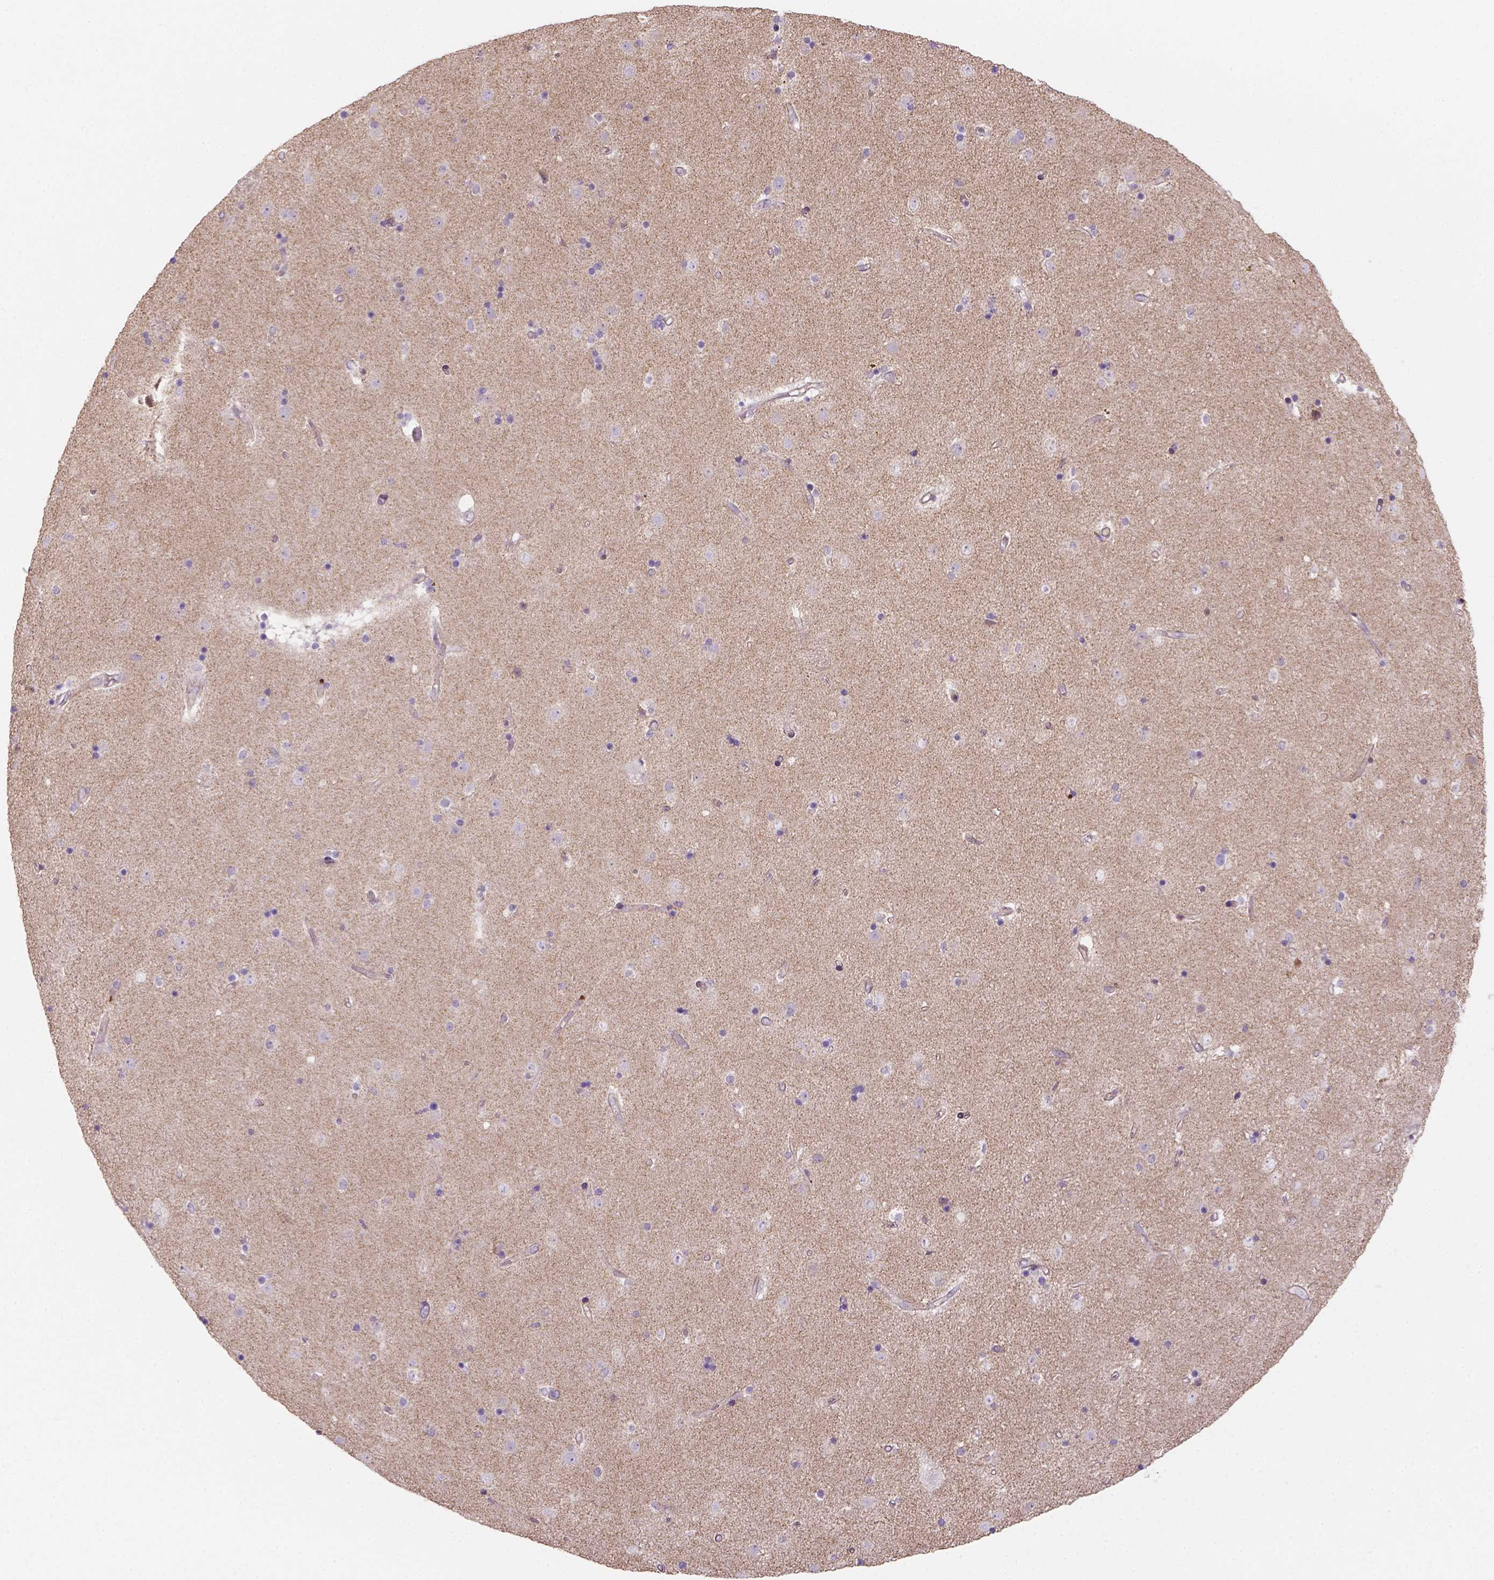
{"staining": {"intensity": "negative", "quantity": "none", "location": "none"}, "tissue": "caudate", "cell_type": "Glial cells", "image_type": "normal", "snomed": [{"axis": "morphology", "description": "Normal tissue, NOS"}, {"axis": "topography", "description": "Lateral ventricle wall"}], "caption": "The micrograph demonstrates no staining of glial cells in benign caudate. The staining is performed using DAB brown chromogen with nuclei counter-stained in using hematoxylin.", "gene": "HTRA1", "patient": {"sex": "female", "age": 71}}